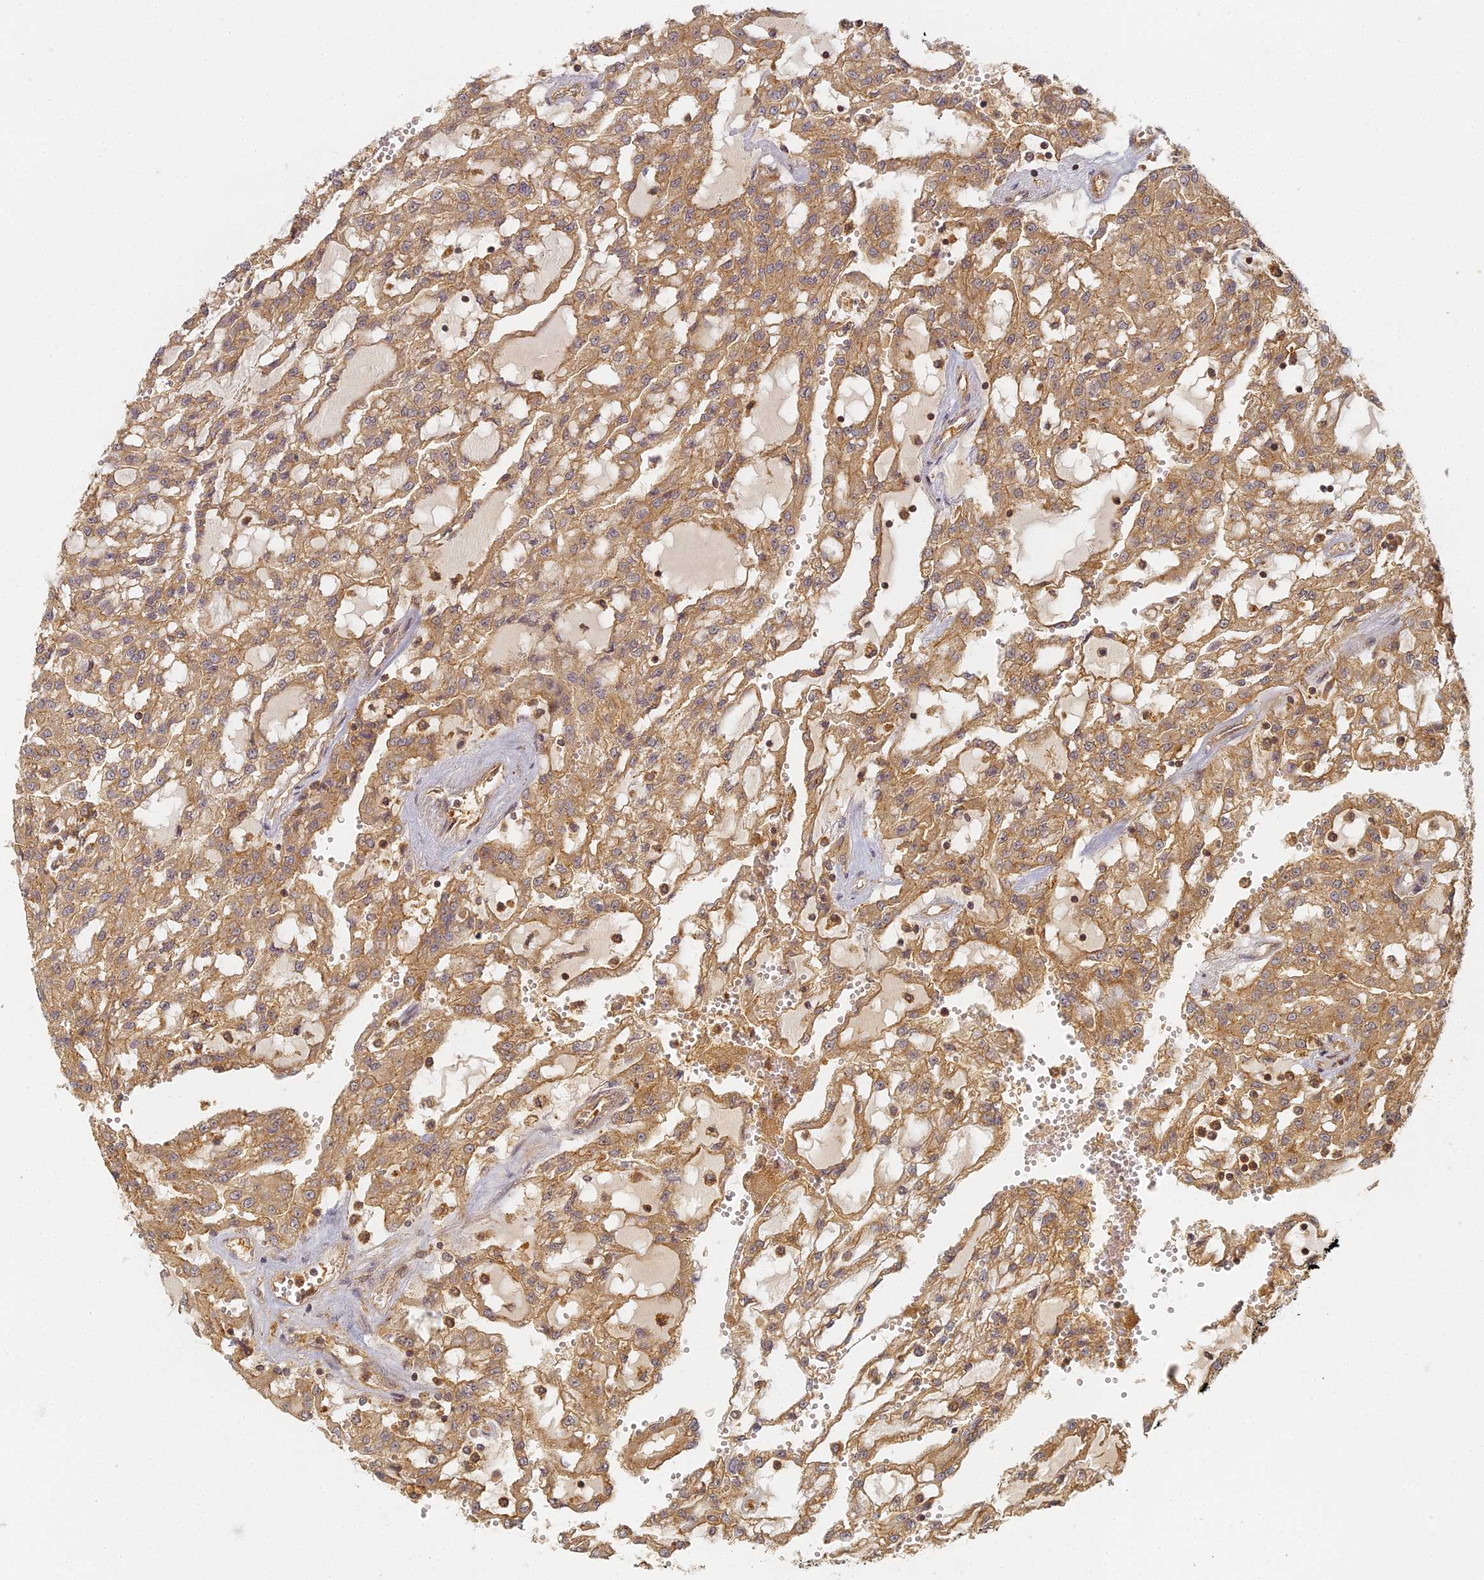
{"staining": {"intensity": "moderate", "quantity": ">75%", "location": "cytoplasmic/membranous"}, "tissue": "renal cancer", "cell_type": "Tumor cells", "image_type": "cancer", "snomed": [{"axis": "morphology", "description": "Adenocarcinoma, NOS"}, {"axis": "topography", "description": "Kidney"}], "caption": "Moderate cytoplasmic/membranous expression is present in approximately >75% of tumor cells in renal adenocarcinoma.", "gene": "INO80D", "patient": {"sex": "male", "age": 63}}